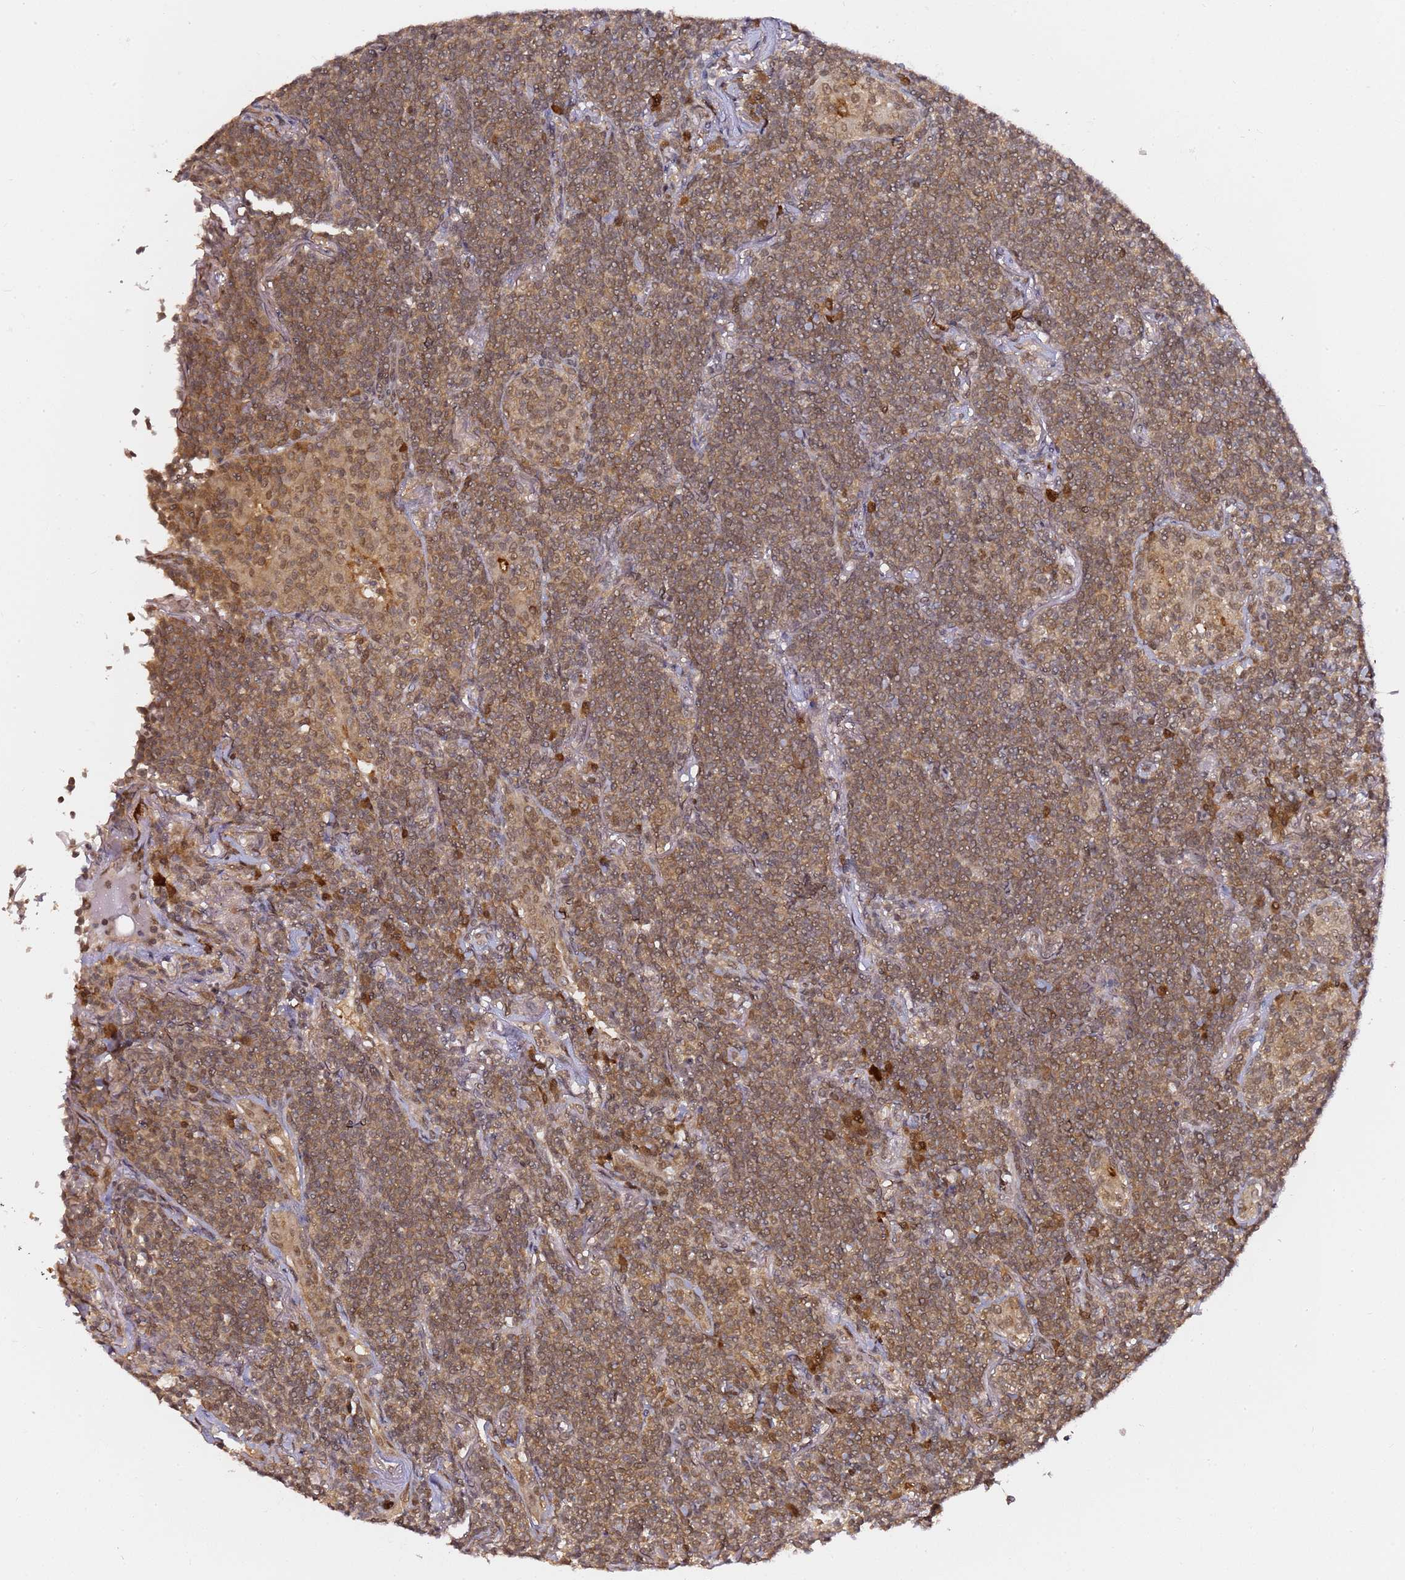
{"staining": {"intensity": "moderate", "quantity": ">75%", "location": "nuclear"}, "tissue": "lymphoma", "cell_type": "Tumor cells", "image_type": "cancer", "snomed": [{"axis": "morphology", "description": "Malignant lymphoma, non-Hodgkin's type, Low grade"}, {"axis": "topography", "description": "Lung"}], "caption": "Immunohistochemistry (IHC) of human lymphoma exhibits medium levels of moderate nuclear positivity in about >75% of tumor cells. (DAB (3,3'-diaminobenzidine) IHC with brightfield microscopy, high magnification).", "gene": "RGS18", "patient": {"sex": "female", "age": 71}}